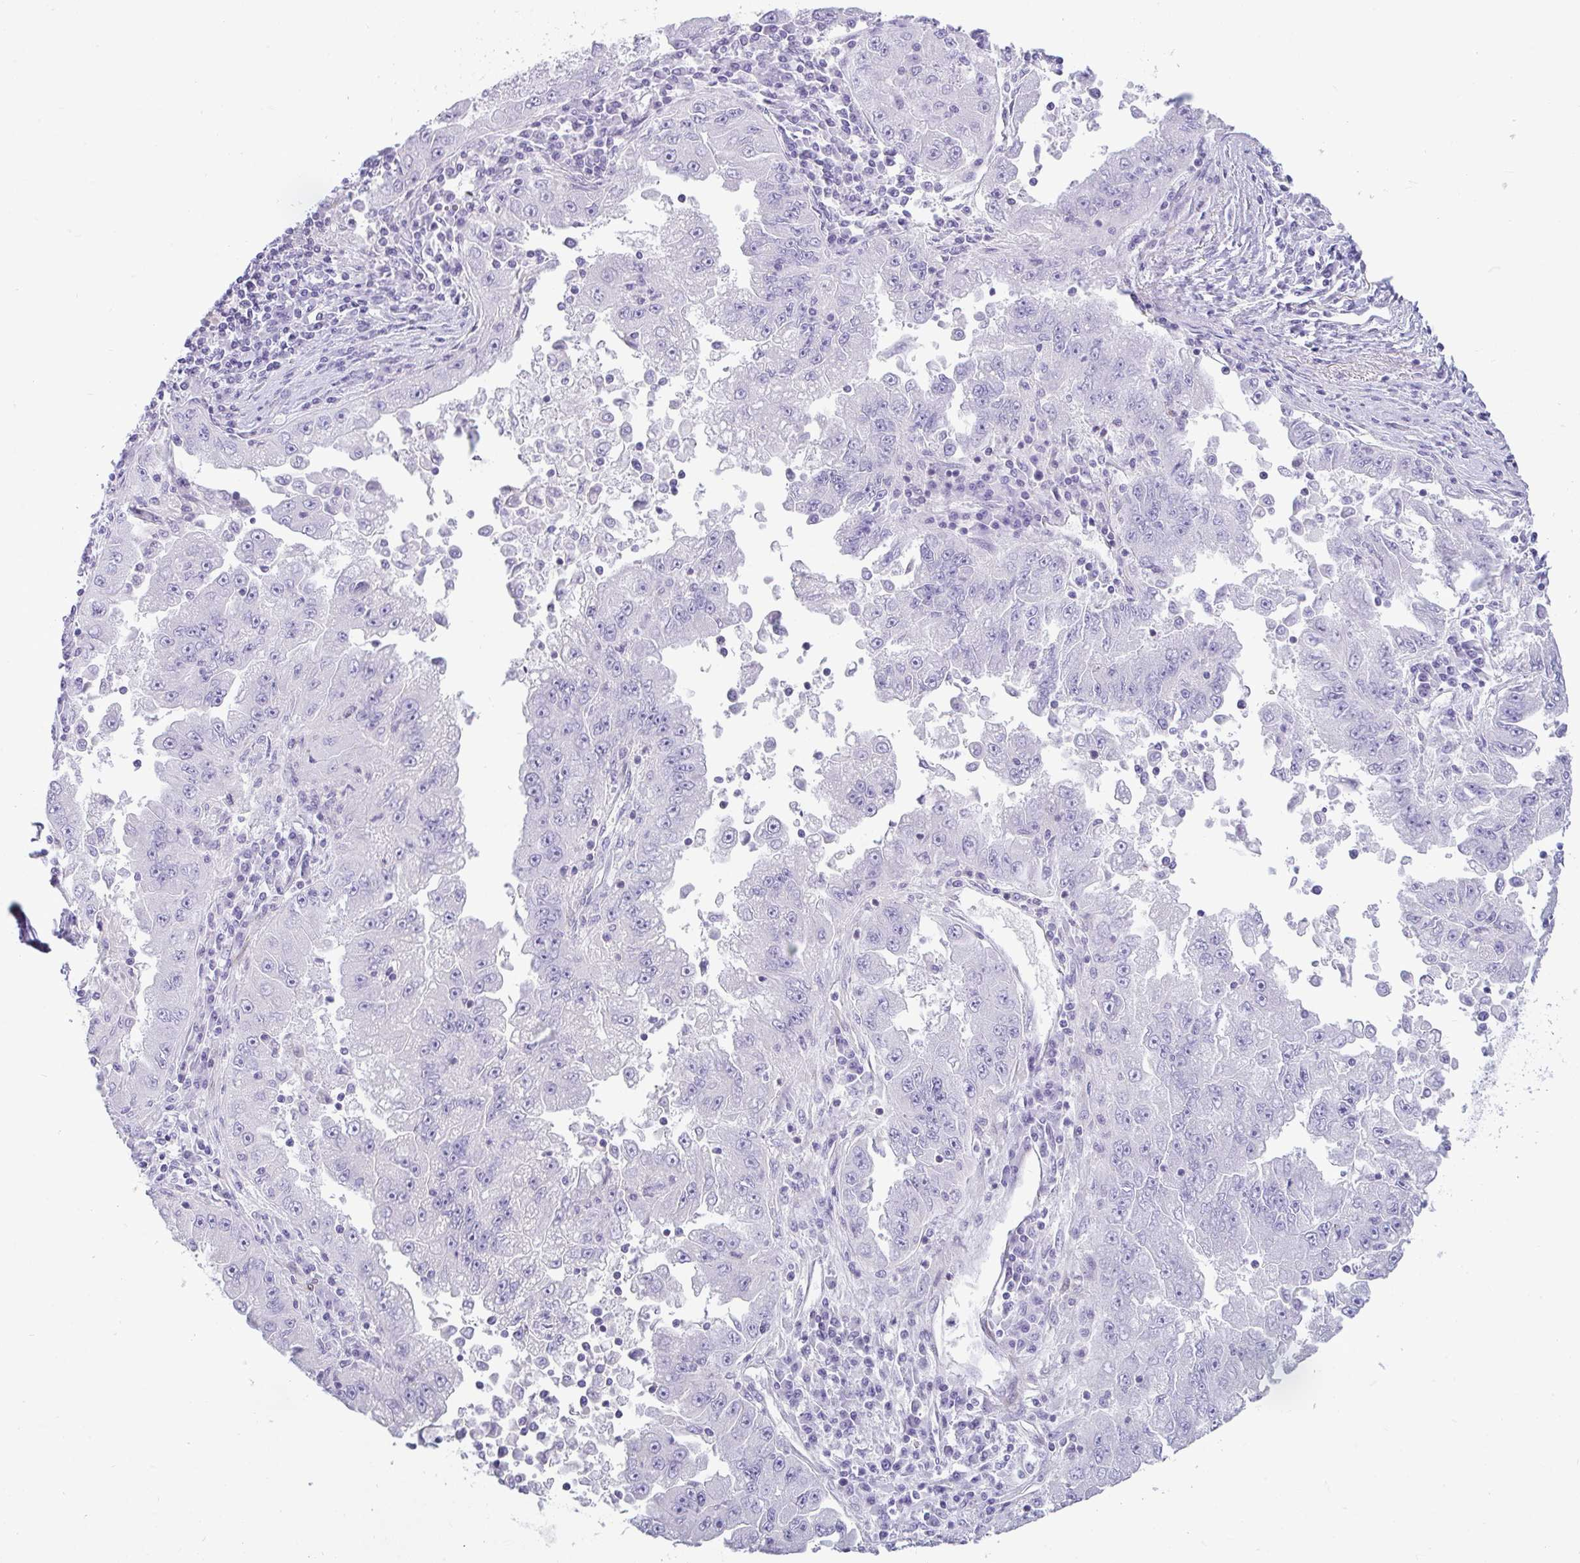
{"staining": {"intensity": "negative", "quantity": "none", "location": "none"}, "tissue": "lung cancer", "cell_type": "Tumor cells", "image_type": "cancer", "snomed": [{"axis": "morphology", "description": "Adenocarcinoma, NOS"}, {"axis": "morphology", "description": "Adenocarcinoma primary or metastatic"}, {"axis": "topography", "description": "Lung"}], "caption": "Tumor cells show no significant positivity in lung cancer.", "gene": "CDRT15", "patient": {"sex": "male", "age": 74}}